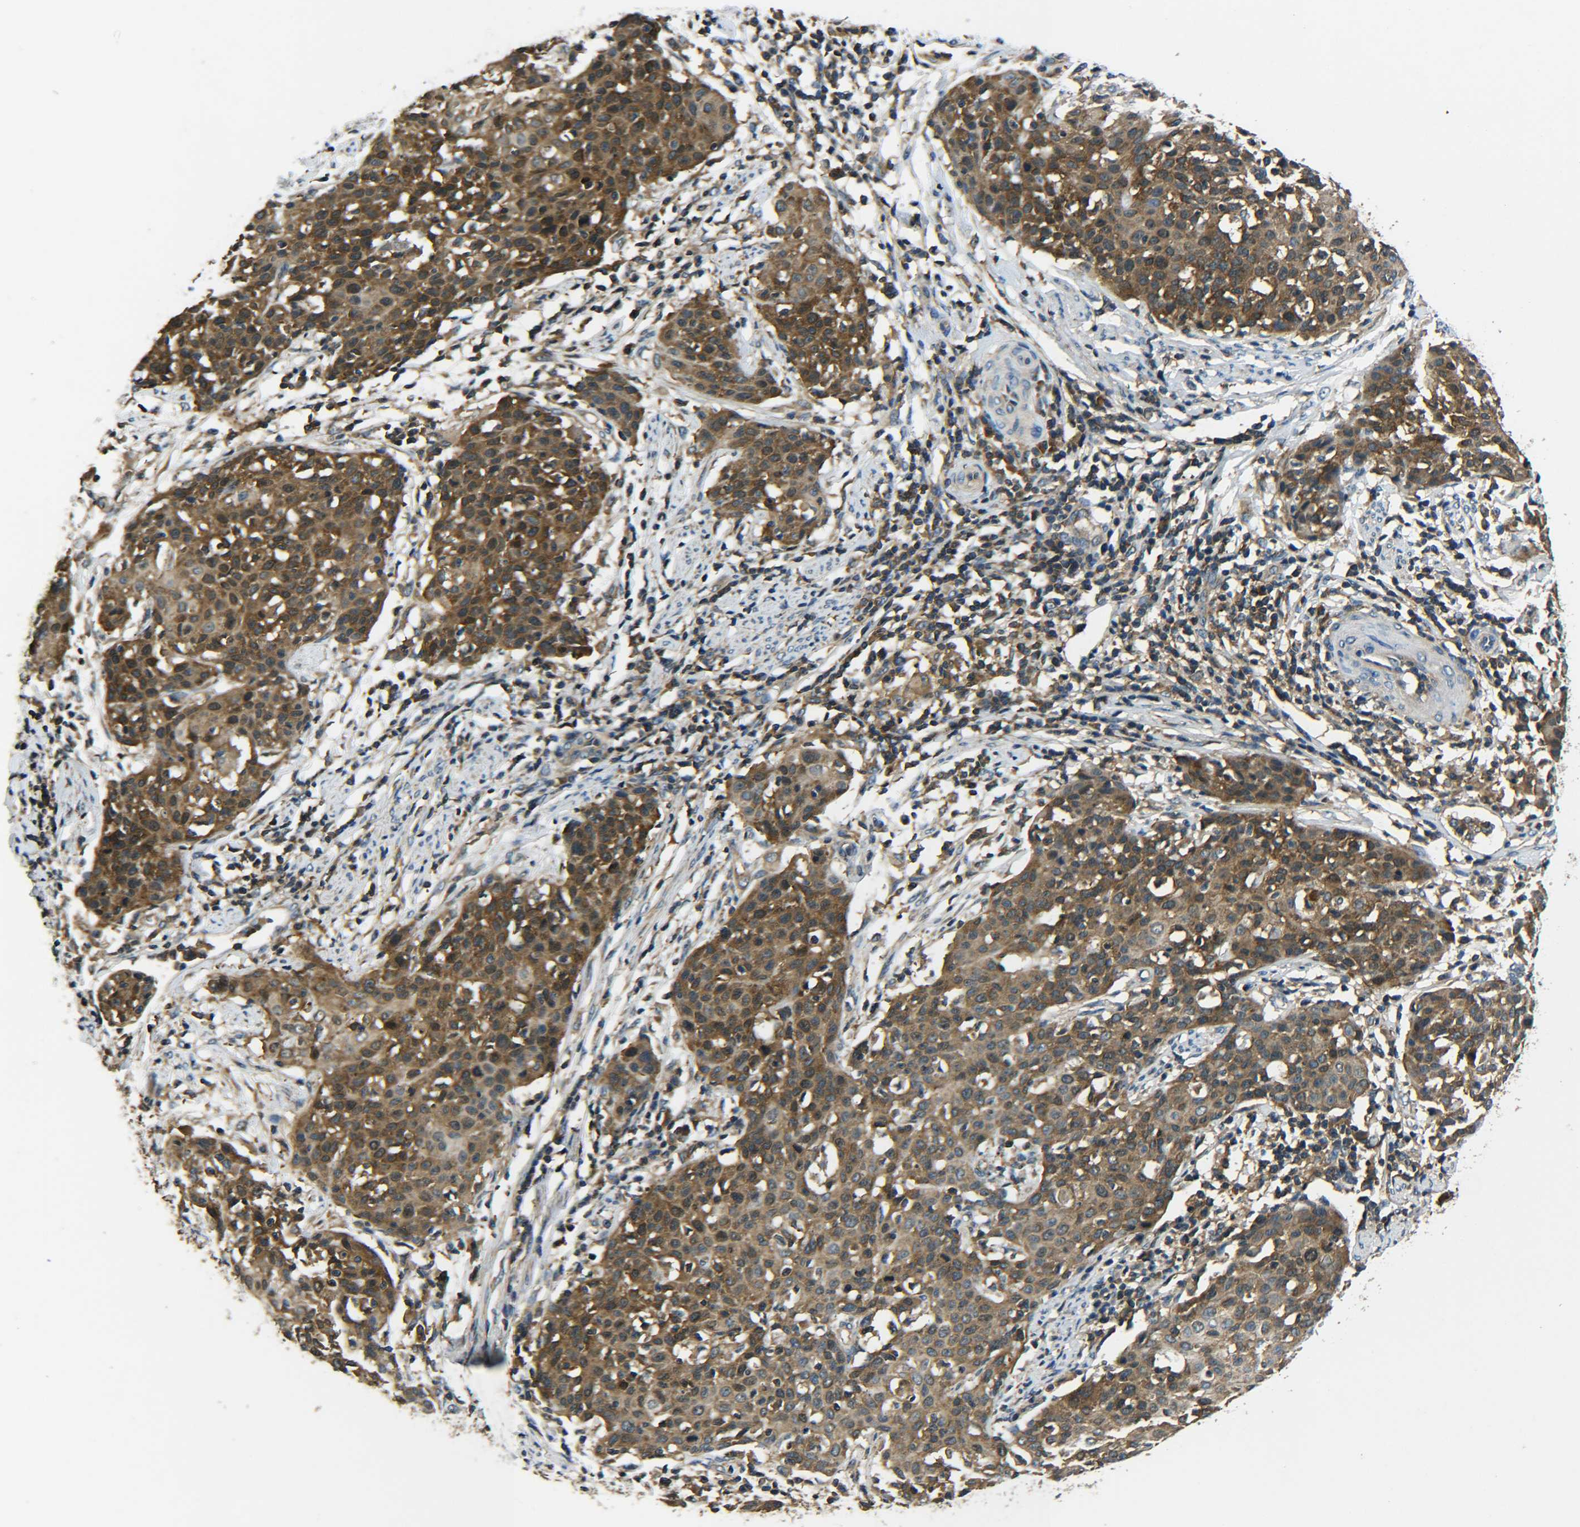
{"staining": {"intensity": "moderate", "quantity": ">75%", "location": "cytoplasmic/membranous"}, "tissue": "cervical cancer", "cell_type": "Tumor cells", "image_type": "cancer", "snomed": [{"axis": "morphology", "description": "Squamous cell carcinoma, NOS"}, {"axis": "topography", "description": "Cervix"}], "caption": "DAB immunohistochemical staining of human cervical cancer demonstrates moderate cytoplasmic/membranous protein positivity in approximately >75% of tumor cells.", "gene": "PREB", "patient": {"sex": "female", "age": 38}}